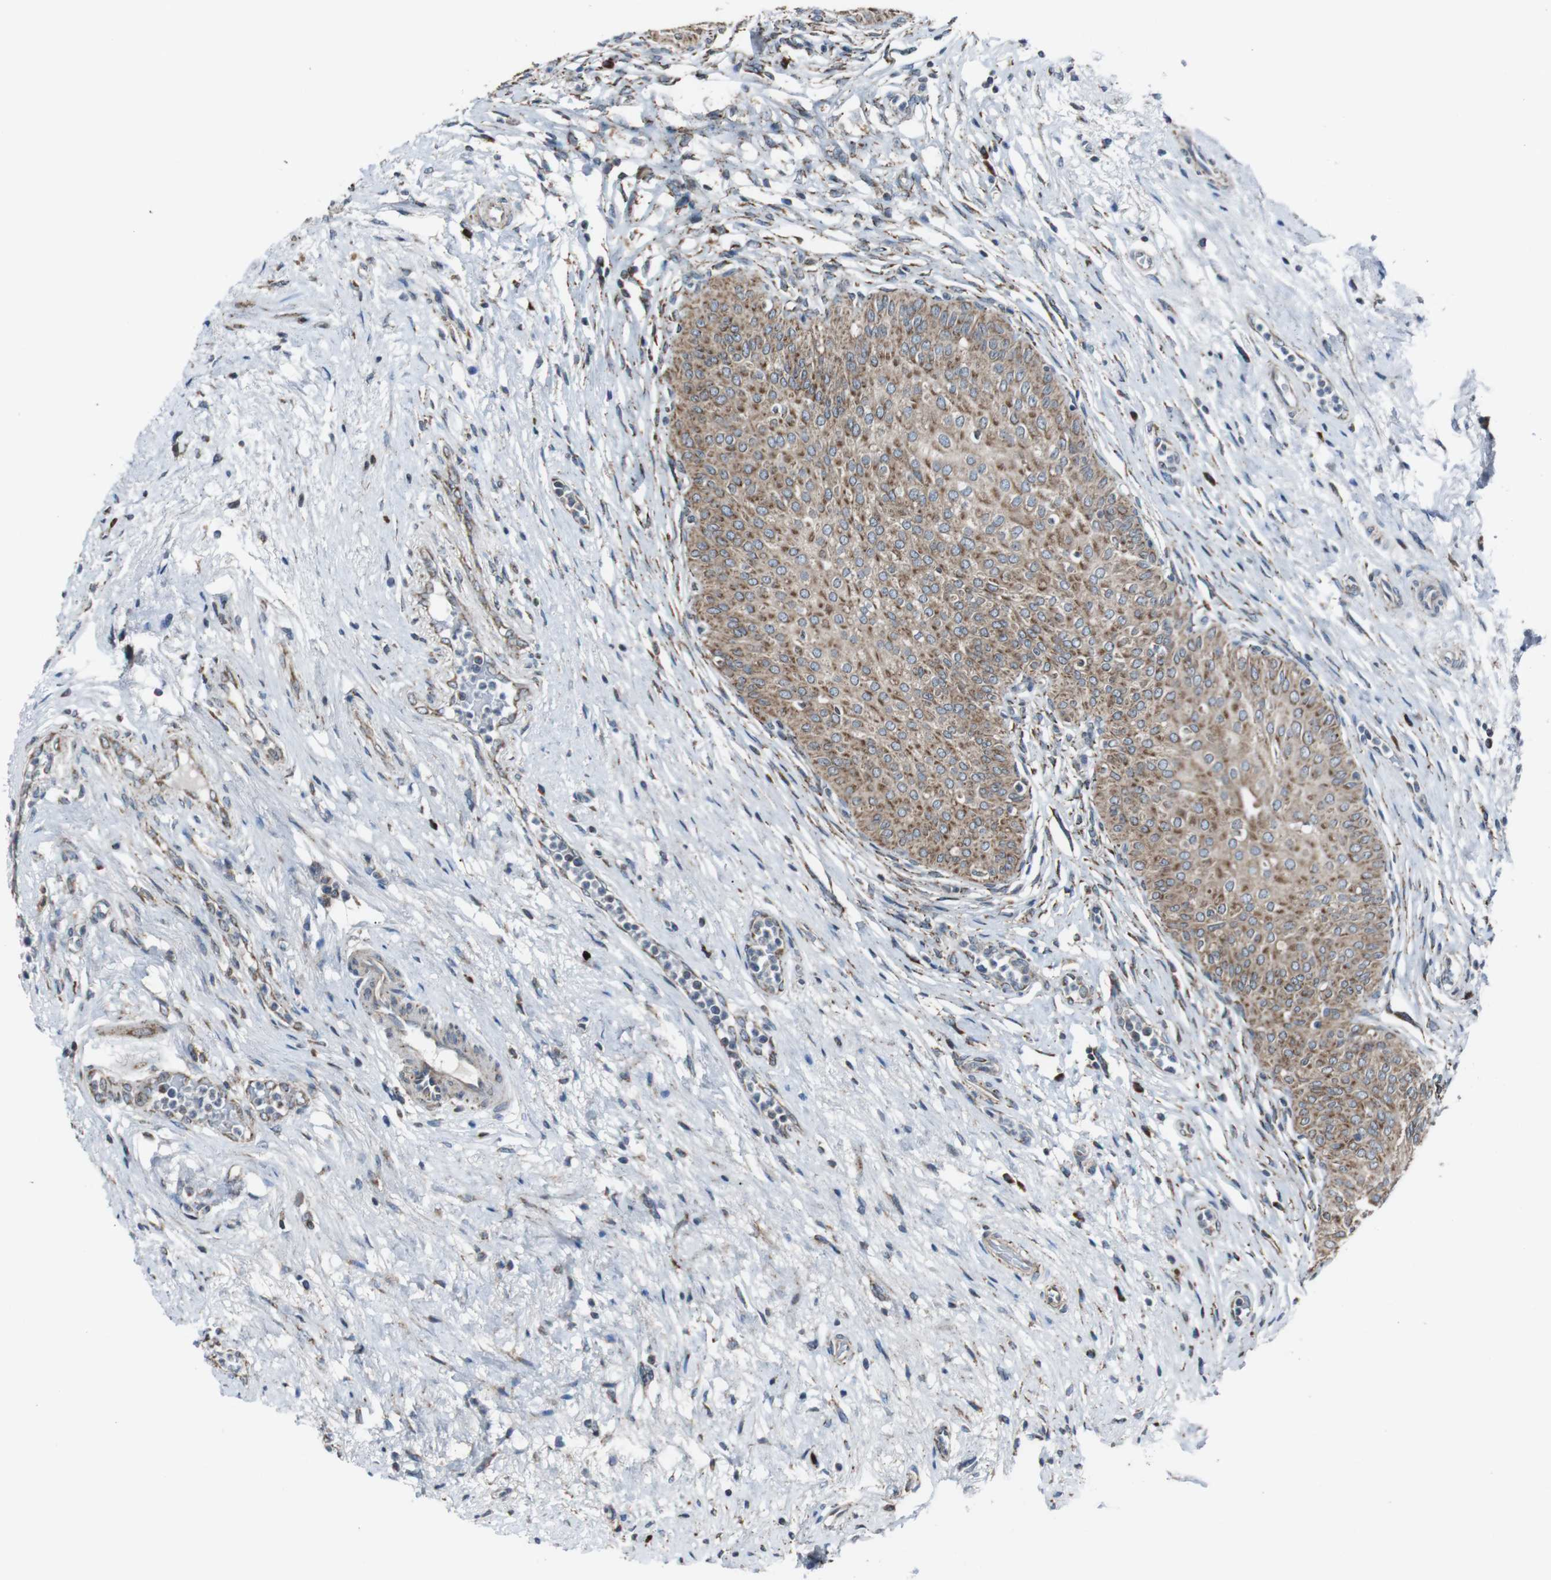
{"staining": {"intensity": "moderate", "quantity": ">75%", "location": "cytoplasmic/membranous"}, "tissue": "urinary bladder", "cell_type": "Urothelial cells", "image_type": "normal", "snomed": [{"axis": "morphology", "description": "Normal tissue, NOS"}, {"axis": "topography", "description": "Urinary bladder"}], "caption": "Protein positivity by IHC displays moderate cytoplasmic/membranous positivity in approximately >75% of urothelial cells in unremarkable urinary bladder. Nuclei are stained in blue.", "gene": "CISD2", "patient": {"sex": "male", "age": 46}}